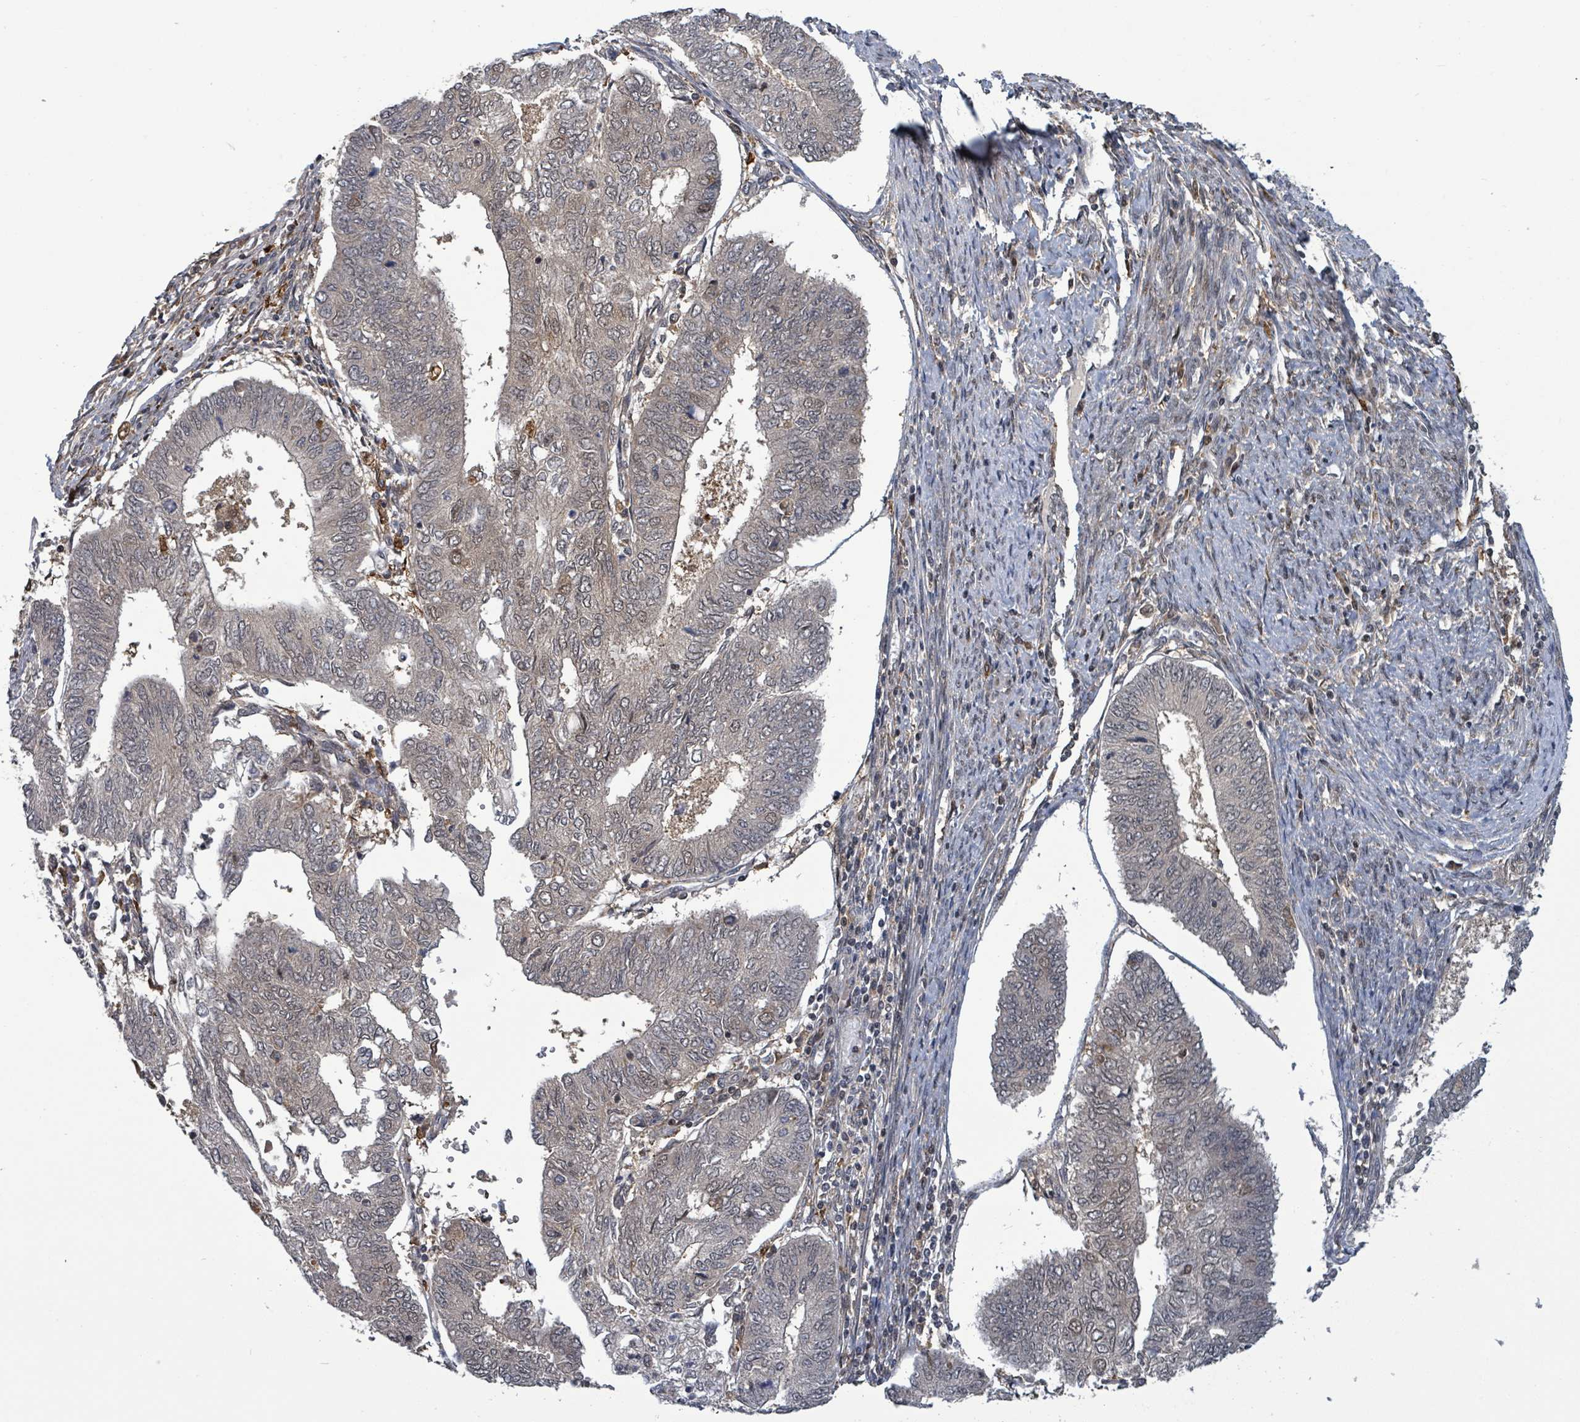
{"staining": {"intensity": "negative", "quantity": "none", "location": "none"}, "tissue": "endometrial cancer", "cell_type": "Tumor cells", "image_type": "cancer", "snomed": [{"axis": "morphology", "description": "Adenocarcinoma, NOS"}, {"axis": "topography", "description": "Endometrium"}], "caption": "The immunohistochemistry (IHC) micrograph has no significant expression in tumor cells of endometrial cancer tissue.", "gene": "FBXO6", "patient": {"sex": "female", "age": 68}}